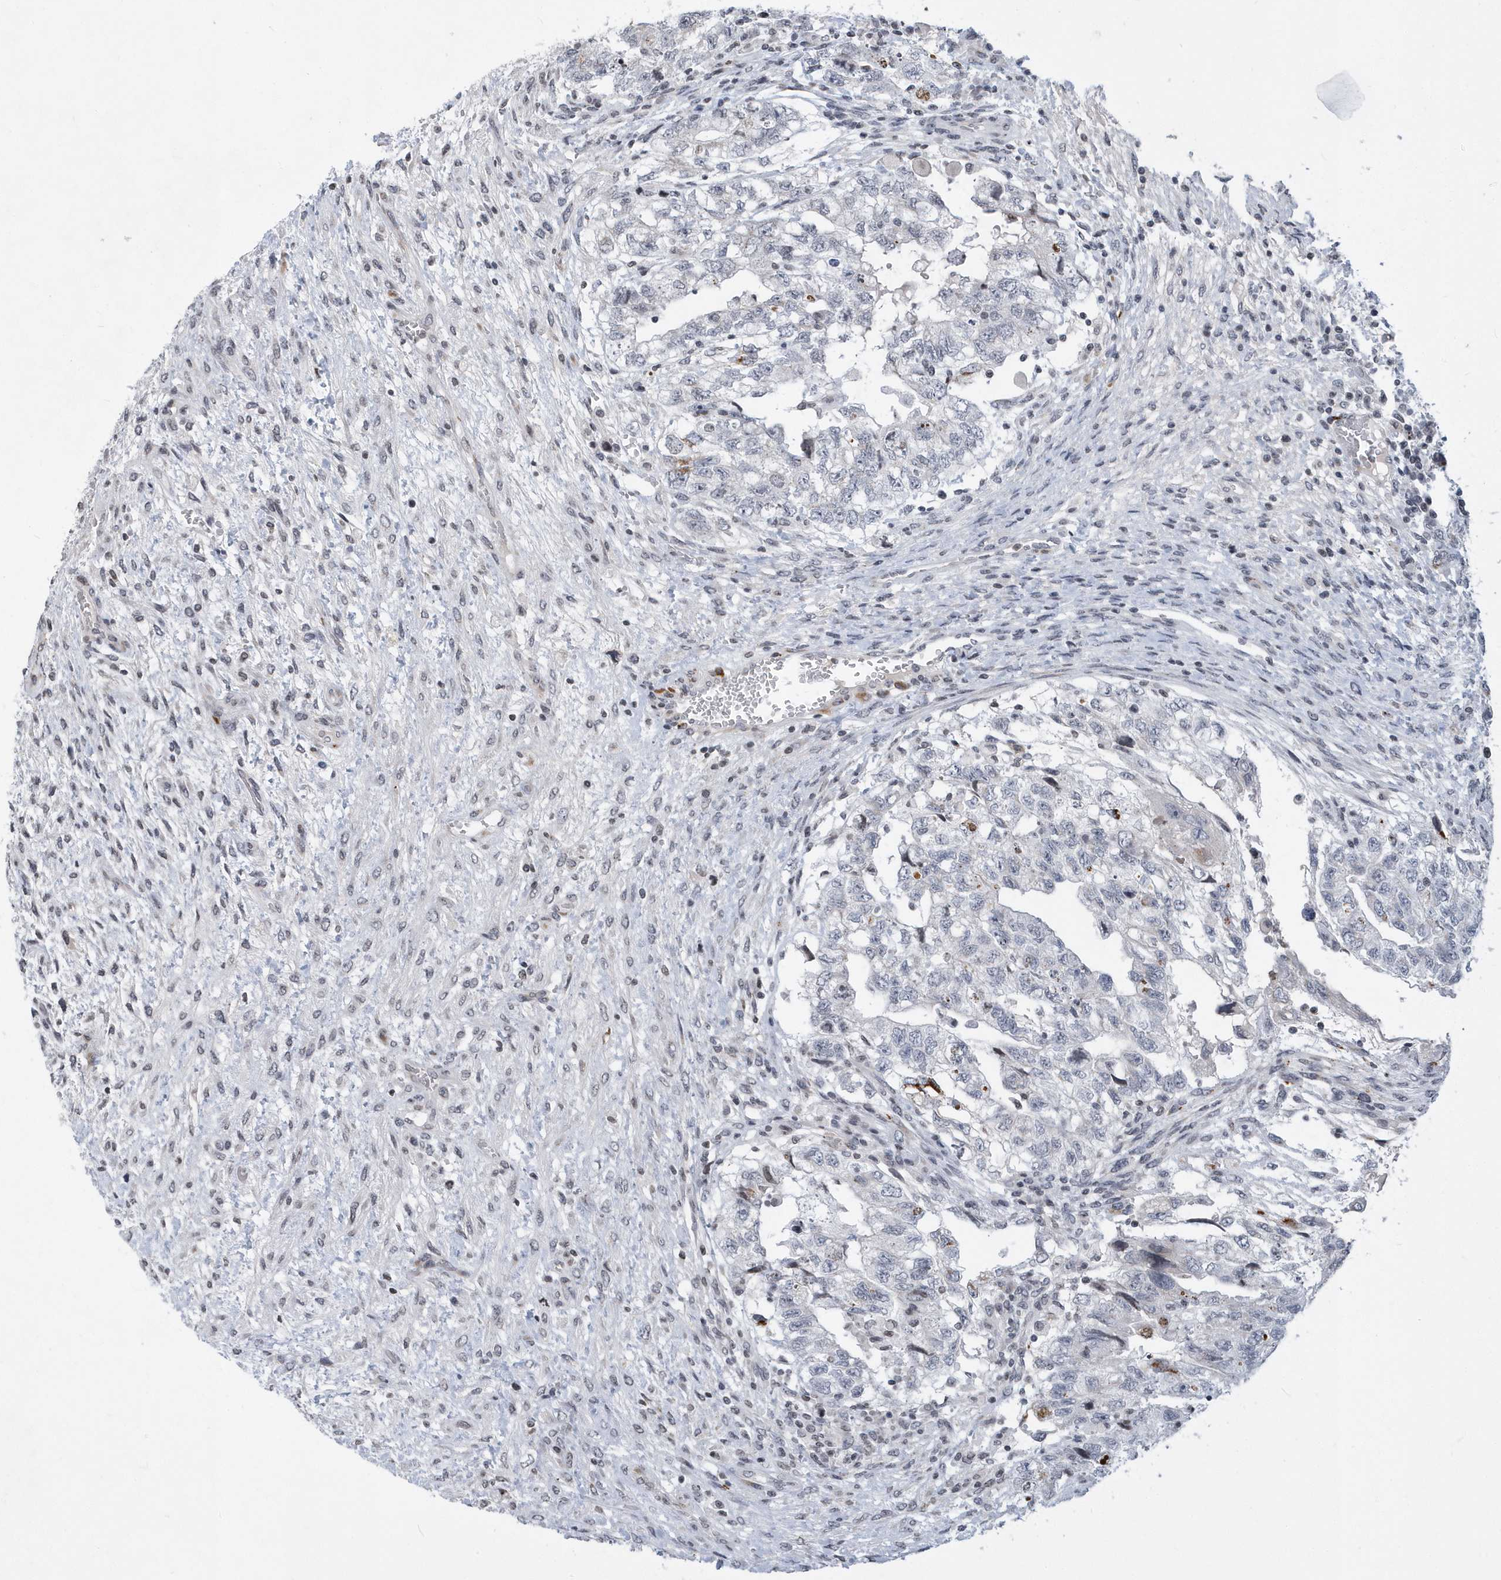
{"staining": {"intensity": "negative", "quantity": "none", "location": "none"}, "tissue": "testis cancer", "cell_type": "Tumor cells", "image_type": "cancer", "snomed": [{"axis": "morphology", "description": "Carcinoma, Embryonal, NOS"}, {"axis": "topography", "description": "Testis"}], "caption": "Immunohistochemistry (IHC) image of testis cancer (embryonal carcinoma) stained for a protein (brown), which shows no positivity in tumor cells.", "gene": "VWA5B2", "patient": {"sex": "male", "age": 36}}